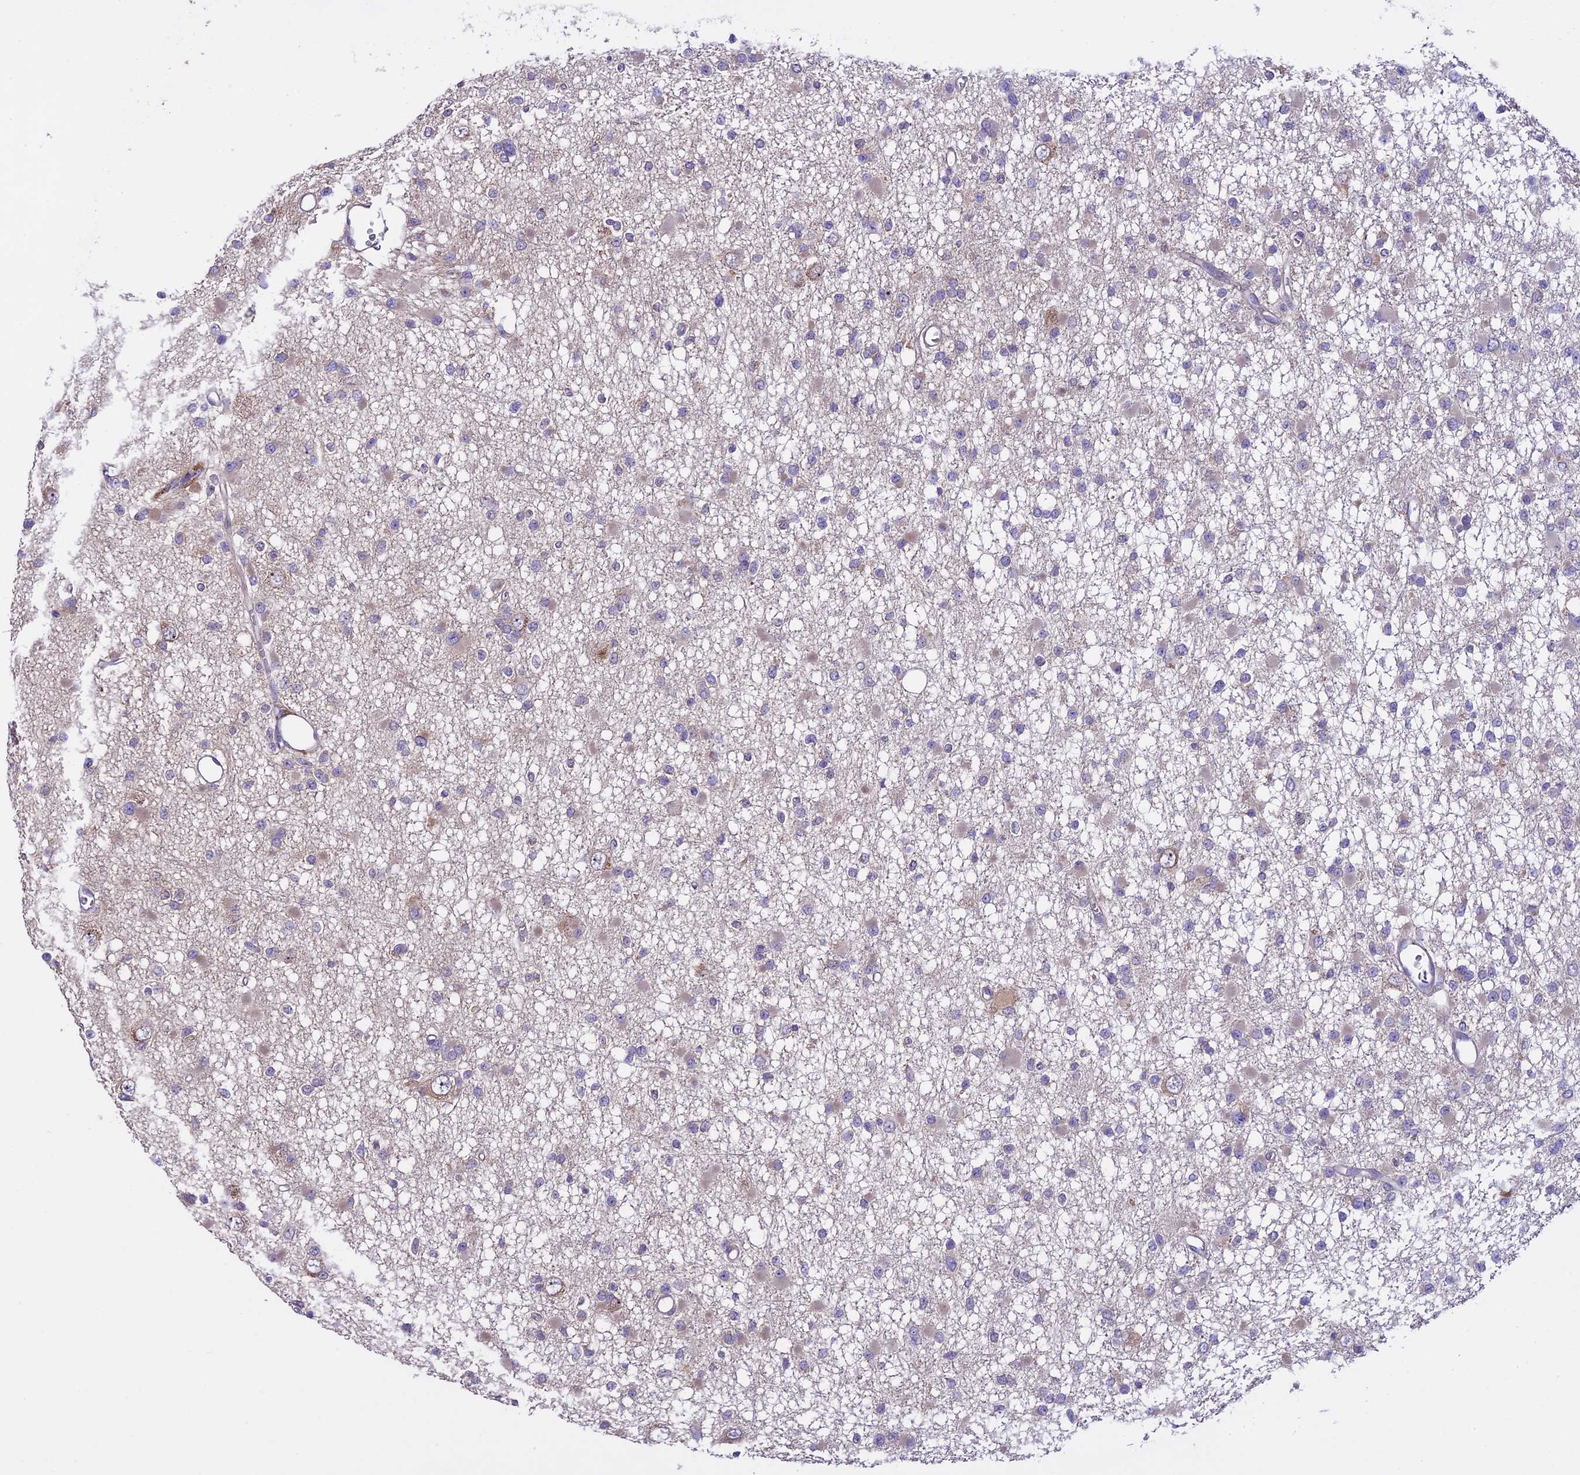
{"staining": {"intensity": "negative", "quantity": "none", "location": "none"}, "tissue": "glioma", "cell_type": "Tumor cells", "image_type": "cancer", "snomed": [{"axis": "morphology", "description": "Glioma, malignant, Low grade"}, {"axis": "topography", "description": "Brain"}], "caption": "The image demonstrates no significant expression in tumor cells of malignant glioma (low-grade).", "gene": "SPIRE1", "patient": {"sex": "female", "age": 22}}